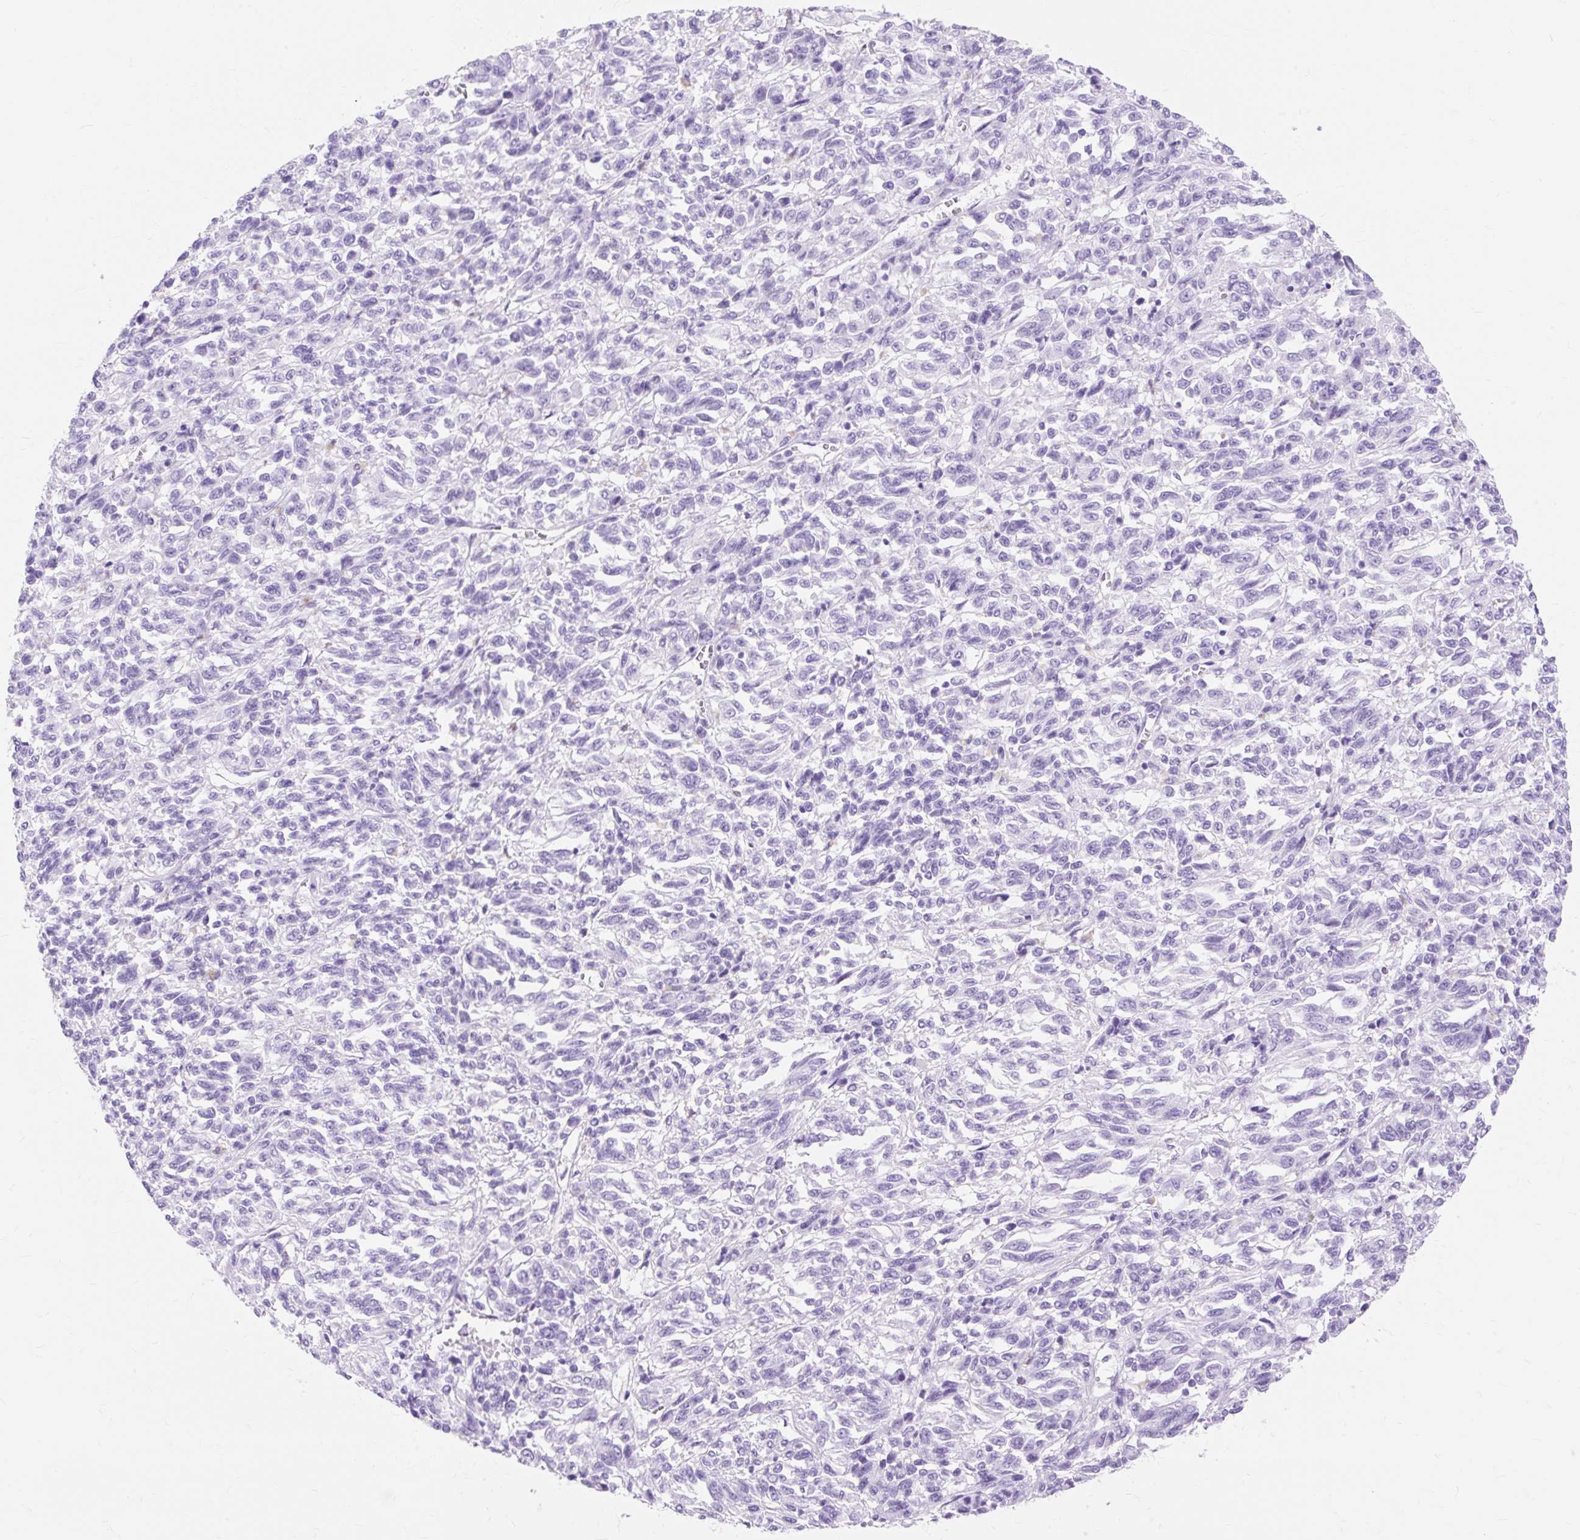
{"staining": {"intensity": "negative", "quantity": "none", "location": "none"}, "tissue": "melanoma", "cell_type": "Tumor cells", "image_type": "cancer", "snomed": [{"axis": "morphology", "description": "Malignant melanoma, Metastatic site"}, {"axis": "topography", "description": "Lung"}], "caption": "Tumor cells are negative for brown protein staining in melanoma.", "gene": "MBP", "patient": {"sex": "male", "age": 64}}